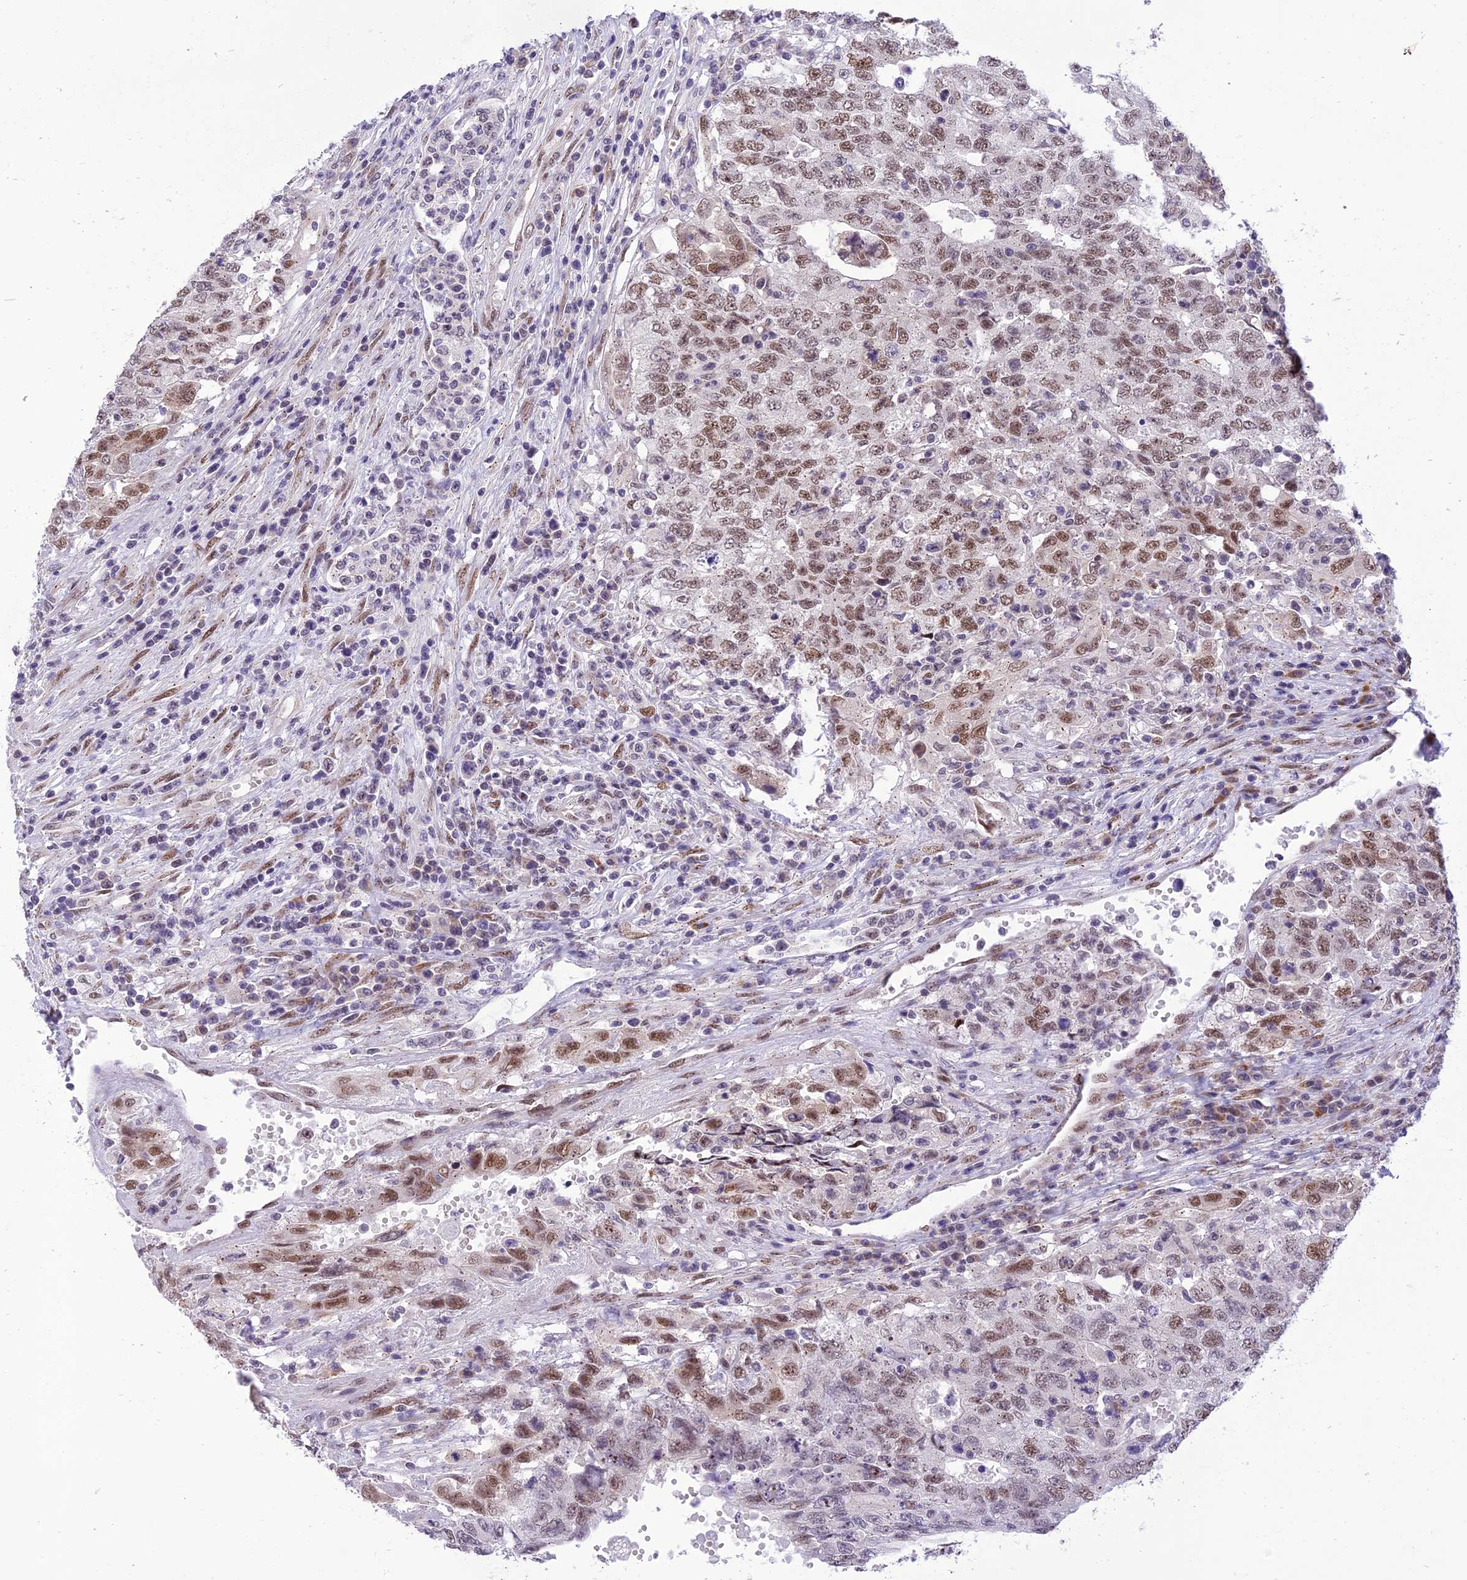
{"staining": {"intensity": "moderate", "quantity": ">75%", "location": "nuclear"}, "tissue": "testis cancer", "cell_type": "Tumor cells", "image_type": "cancer", "snomed": [{"axis": "morphology", "description": "Carcinoma, Embryonal, NOS"}, {"axis": "topography", "description": "Testis"}], "caption": "There is medium levels of moderate nuclear positivity in tumor cells of testis cancer, as demonstrated by immunohistochemical staining (brown color).", "gene": "IRF2BP1", "patient": {"sex": "male", "age": 34}}